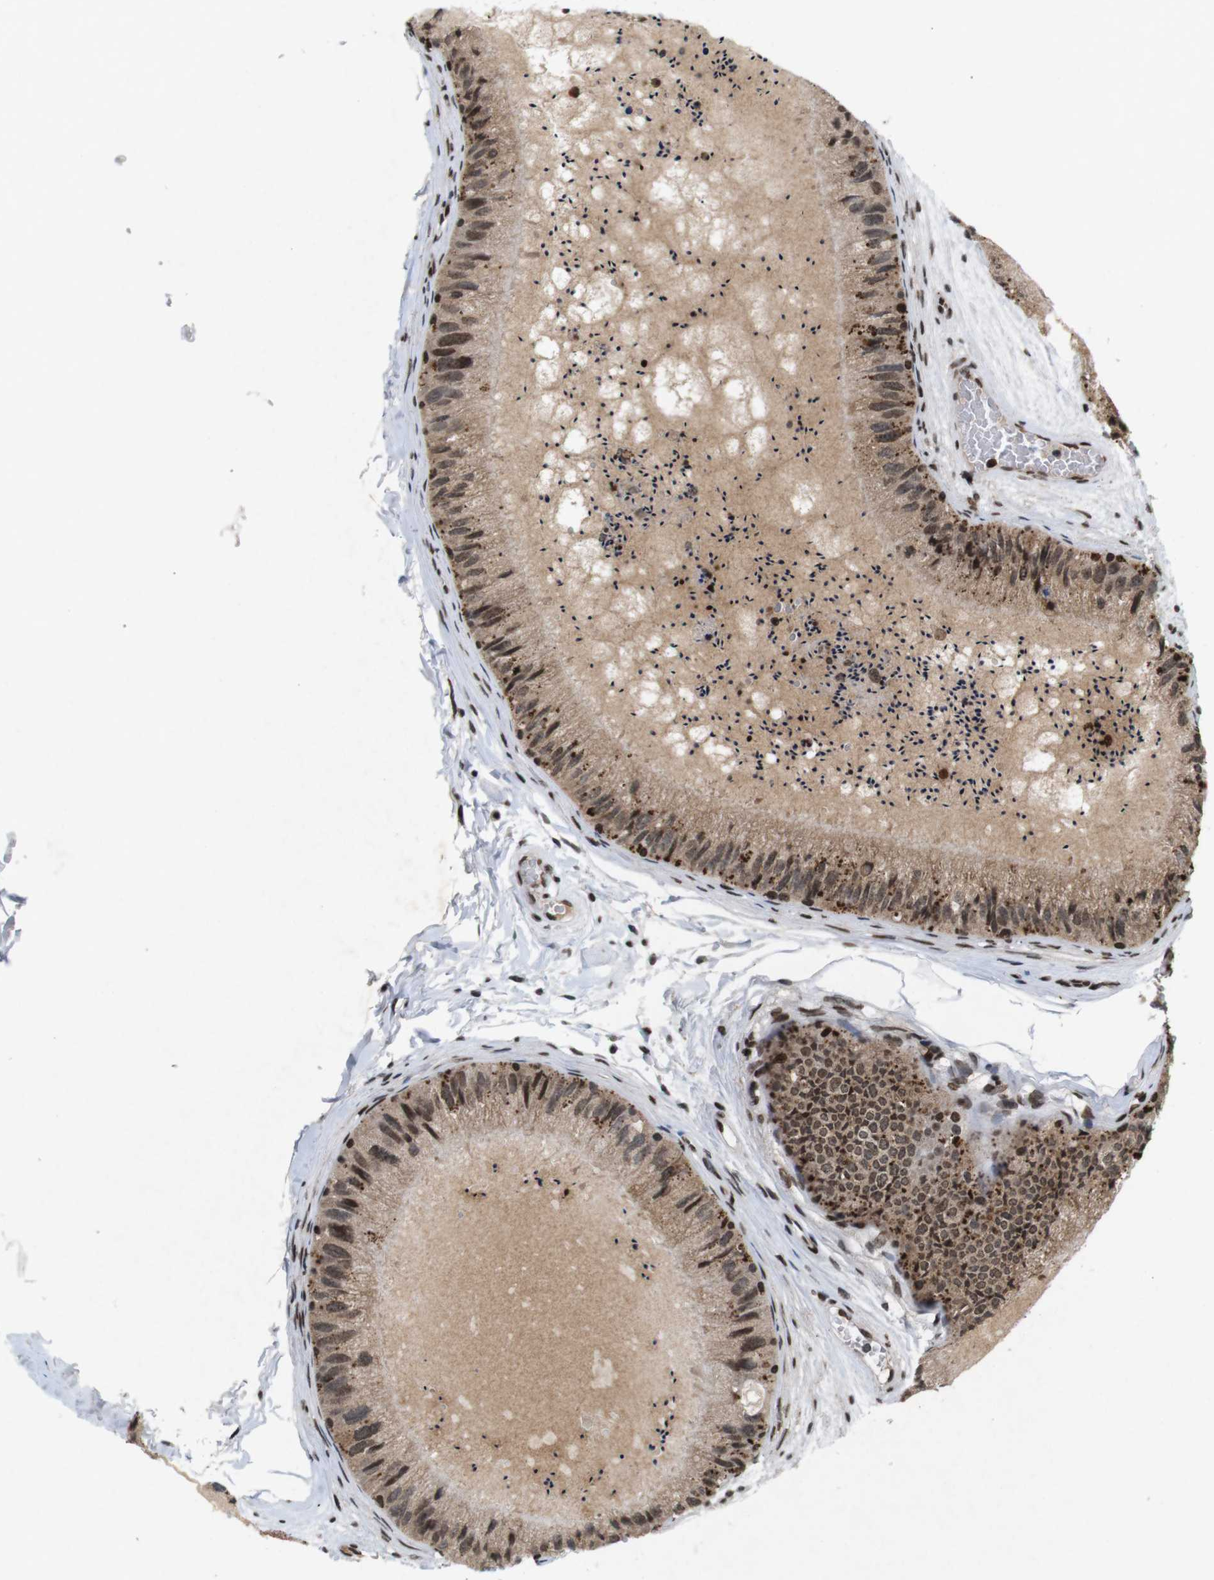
{"staining": {"intensity": "moderate", "quantity": "25%-75%", "location": "cytoplasmic/membranous,nuclear"}, "tissue": "epididymis", "cell_type": "Glandular cells", "image_type": "normal", "snomed": [{"axis": "morphology", "description": "Normal tissue, NOS"}, {"axis": "topography", "description": "Epididymis"}], "caption": "The photomicrograph reveals staining of unremarkable epididymis, revealing moderate cytoplasmic/membranous,nuclear protein positivity (brown color) within glandular cells.", "gene": "MAGEH1", "patient": {"sex": "male", "age": 31}}